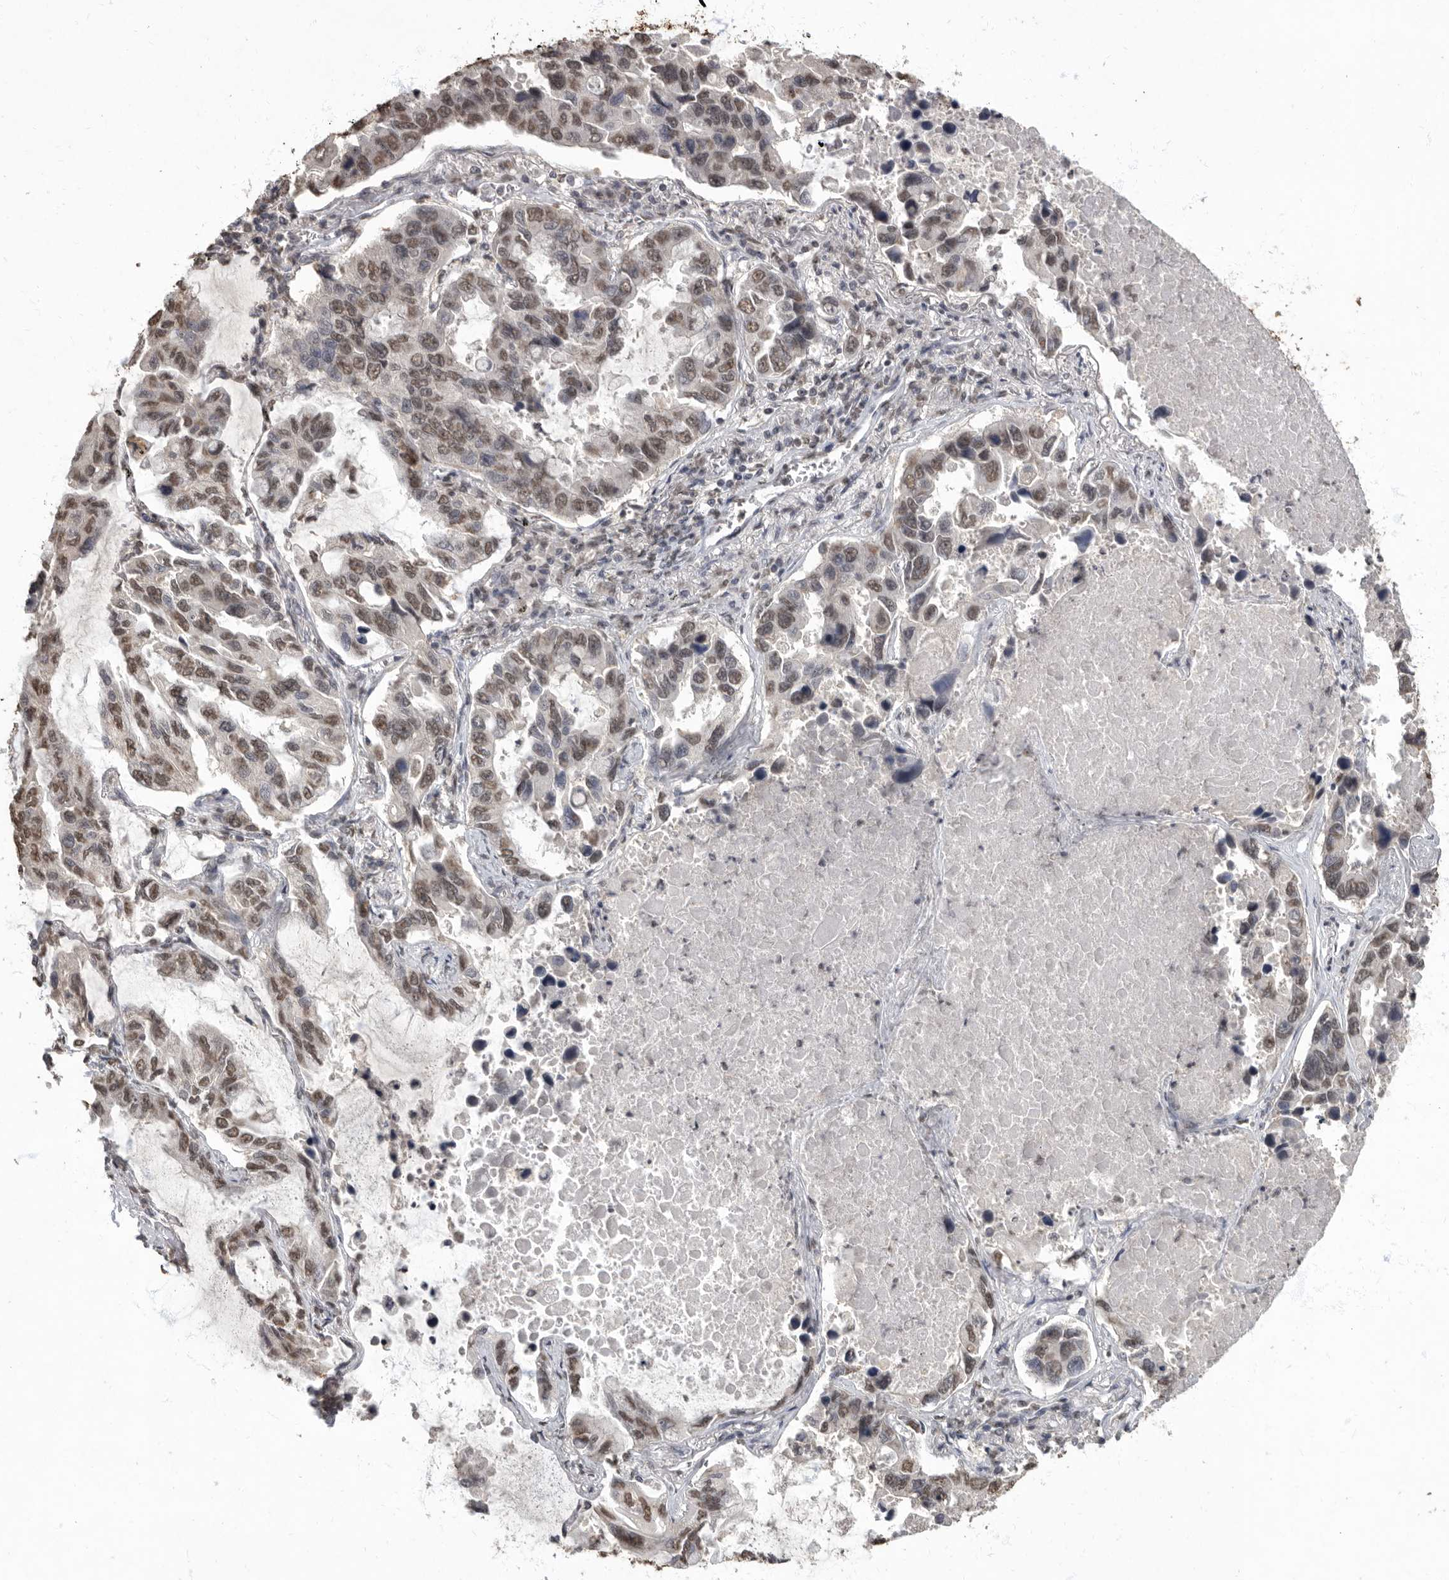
{"staining": {"intensity": "weak", "quantity": ">75%", "location": "nuclear"}, "tissue": "lung cancer", "cell_type": "Tumor cells", "image_type": "cancer", "snomed": [{"axis": "morphology", "description": "Adenocarcinoma, NOS"}, {"axis": "topography", "description": "Lung"}], "caption": "Adenocarcinoma (lung) stained for a protein shows weak nuclear positivity in tumor cells.", "gene": "NBL1", "patient": {"sex": "male", "age": 64}}